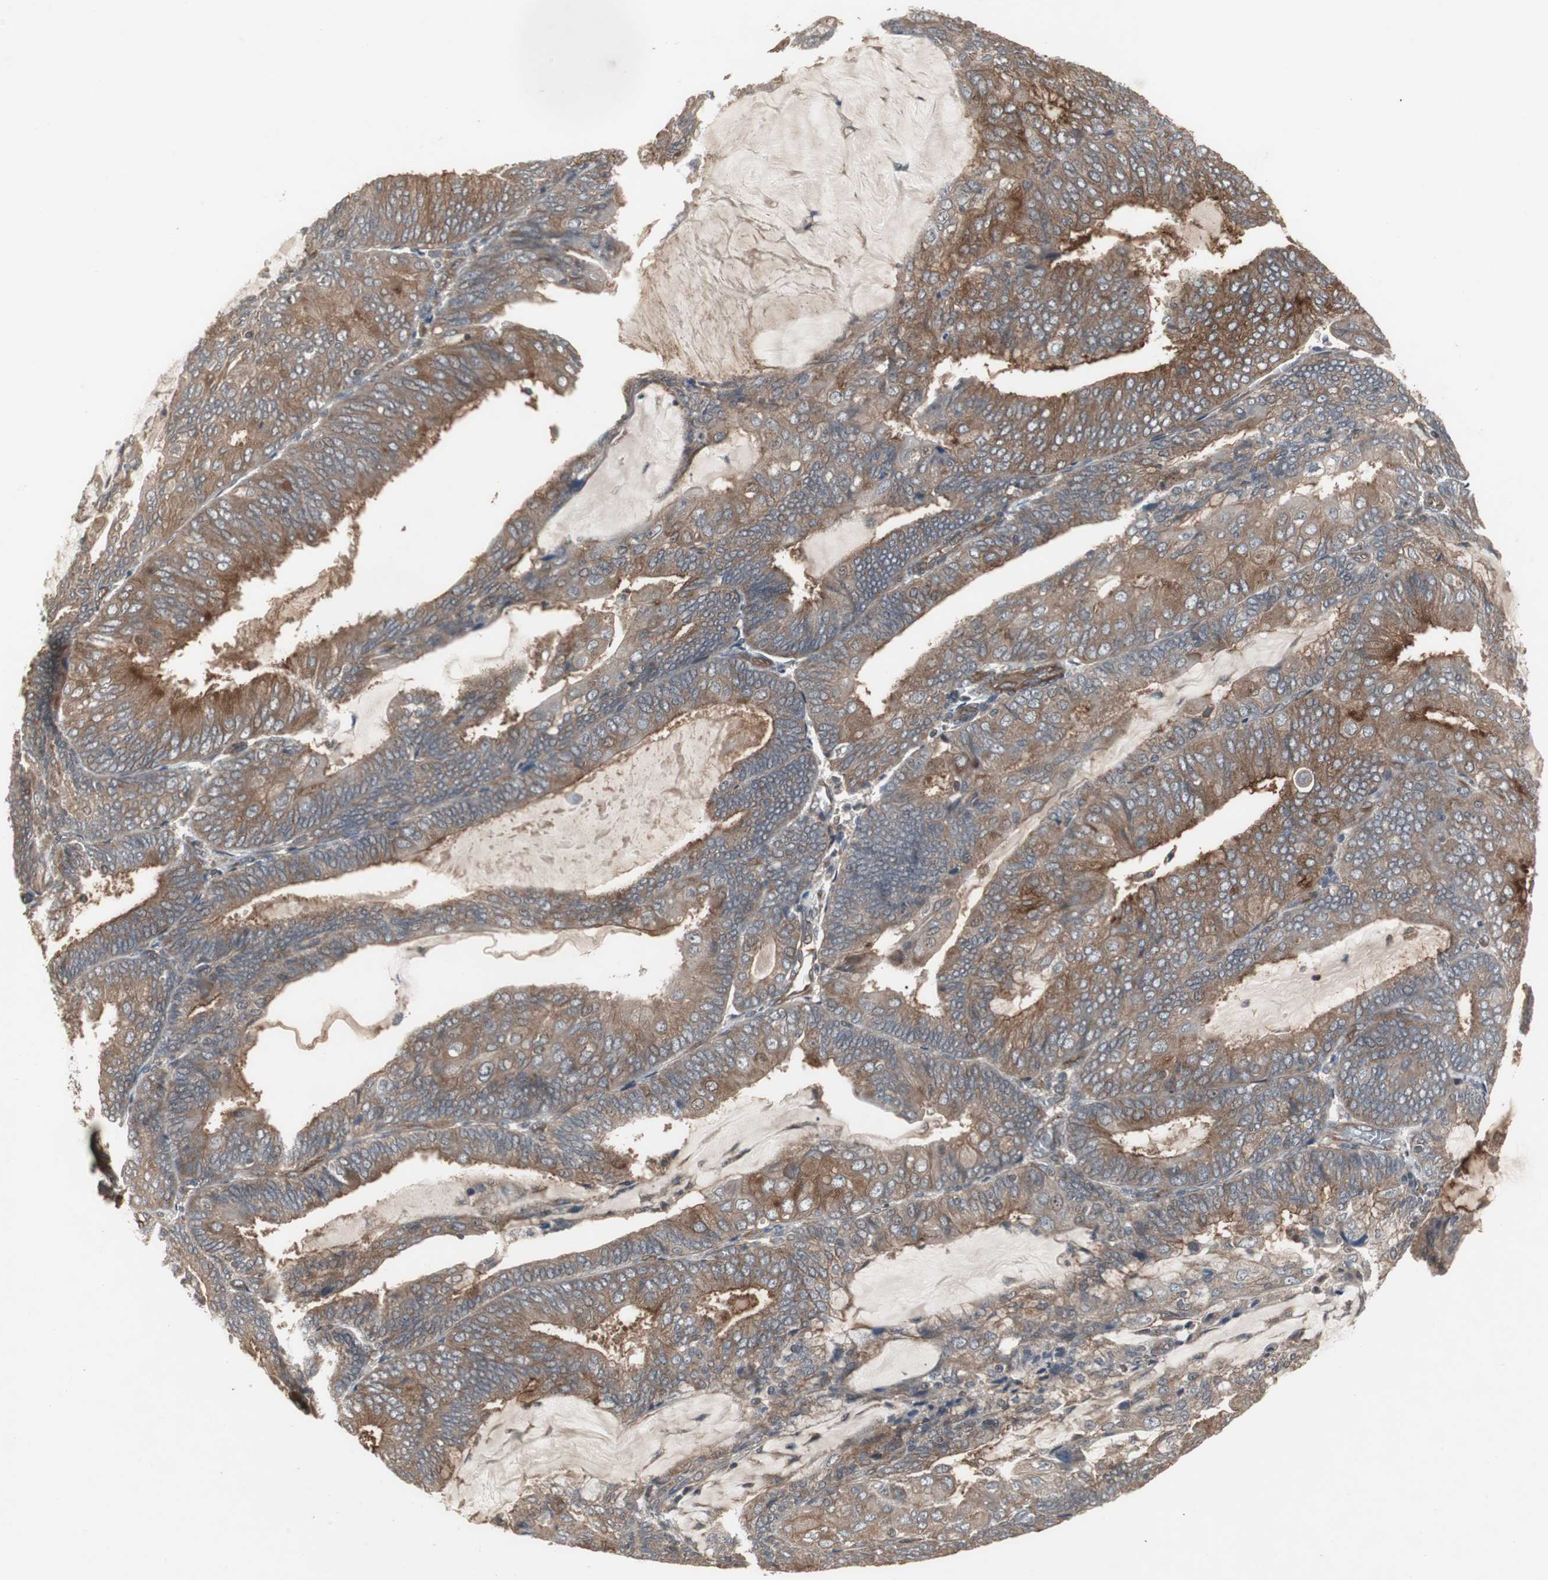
{"staining": {"intensity": "moderate", "quantity": ">75%", "location": "cytoplasmic/membranous"}, "tissue": "endometrial cancer", "cell_type": "Tumor cells", "image_type": "cancer", "snomed": [{"axis": "morphology", "description": "Adenocarcinoma, NOS"}, {"axis": "topography", "description": "Endometrium"}], "caption": "DAB immunohistochemical staining of adenocarcinoma (endometrial) displays moderate cytoplasmic/membranous protein staining in about >75% of tumor cells. (DAB = brown stain, brightfield microscopy at high magnification).", "gene": "ATP2B2", "patient": {"sex": "female", "age": 81}}